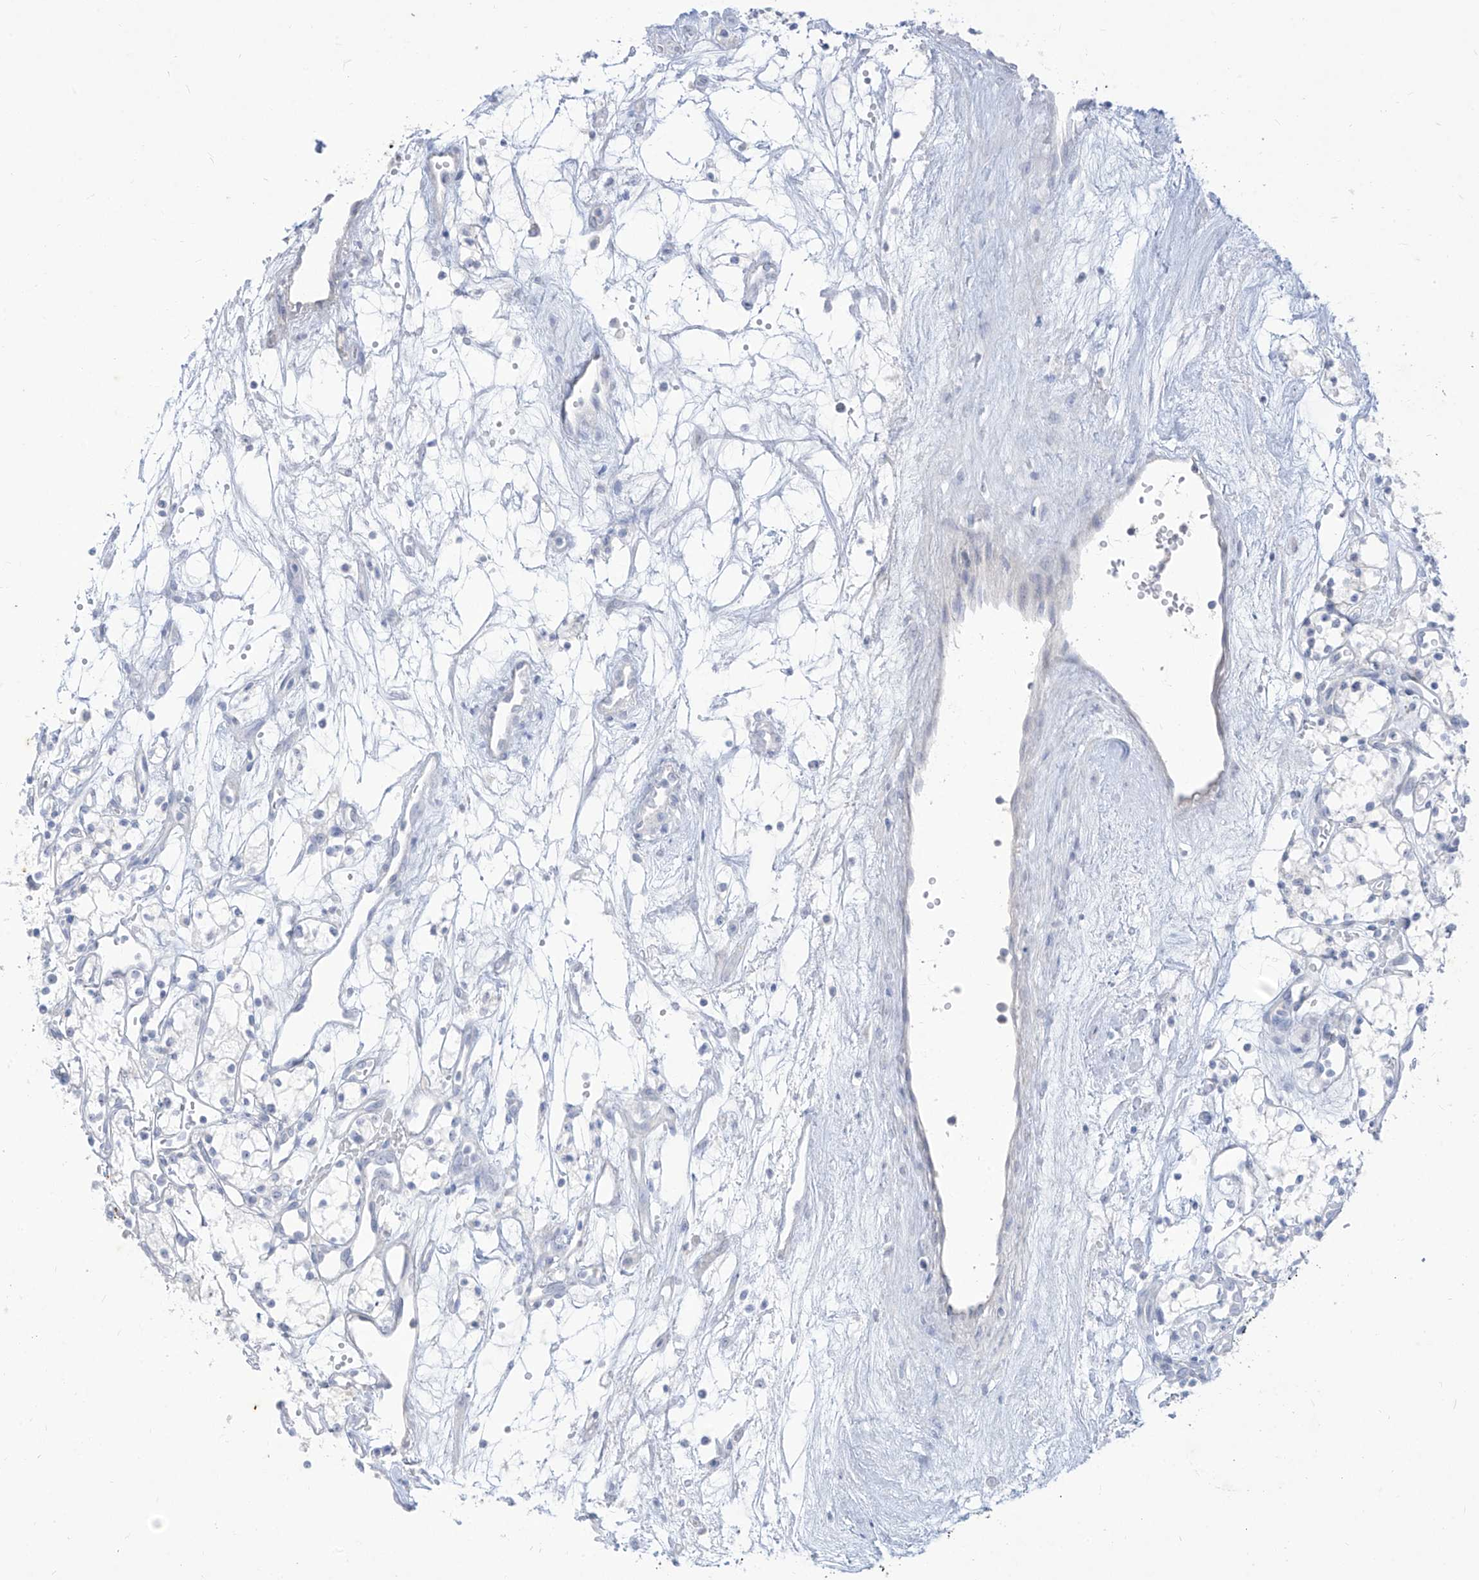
{"staining": {"intensity": "negative", "quantity": "none", "location": "none"}, "tissue": "renal cancer", "cell_type": "Tumor cells", "image_type": "cancer", "snomed": [{"axis": "morphology", "description": "Adenocarcinoma, NOS"}, {"axis": "topography", "description": "Kidney"}], "caption": "DAB immunohistochemical staining of renal cancer displays no significant positivity in tumor cells.", "gene": "TGM4", "patient": {"sex": "male", "age": 59}}